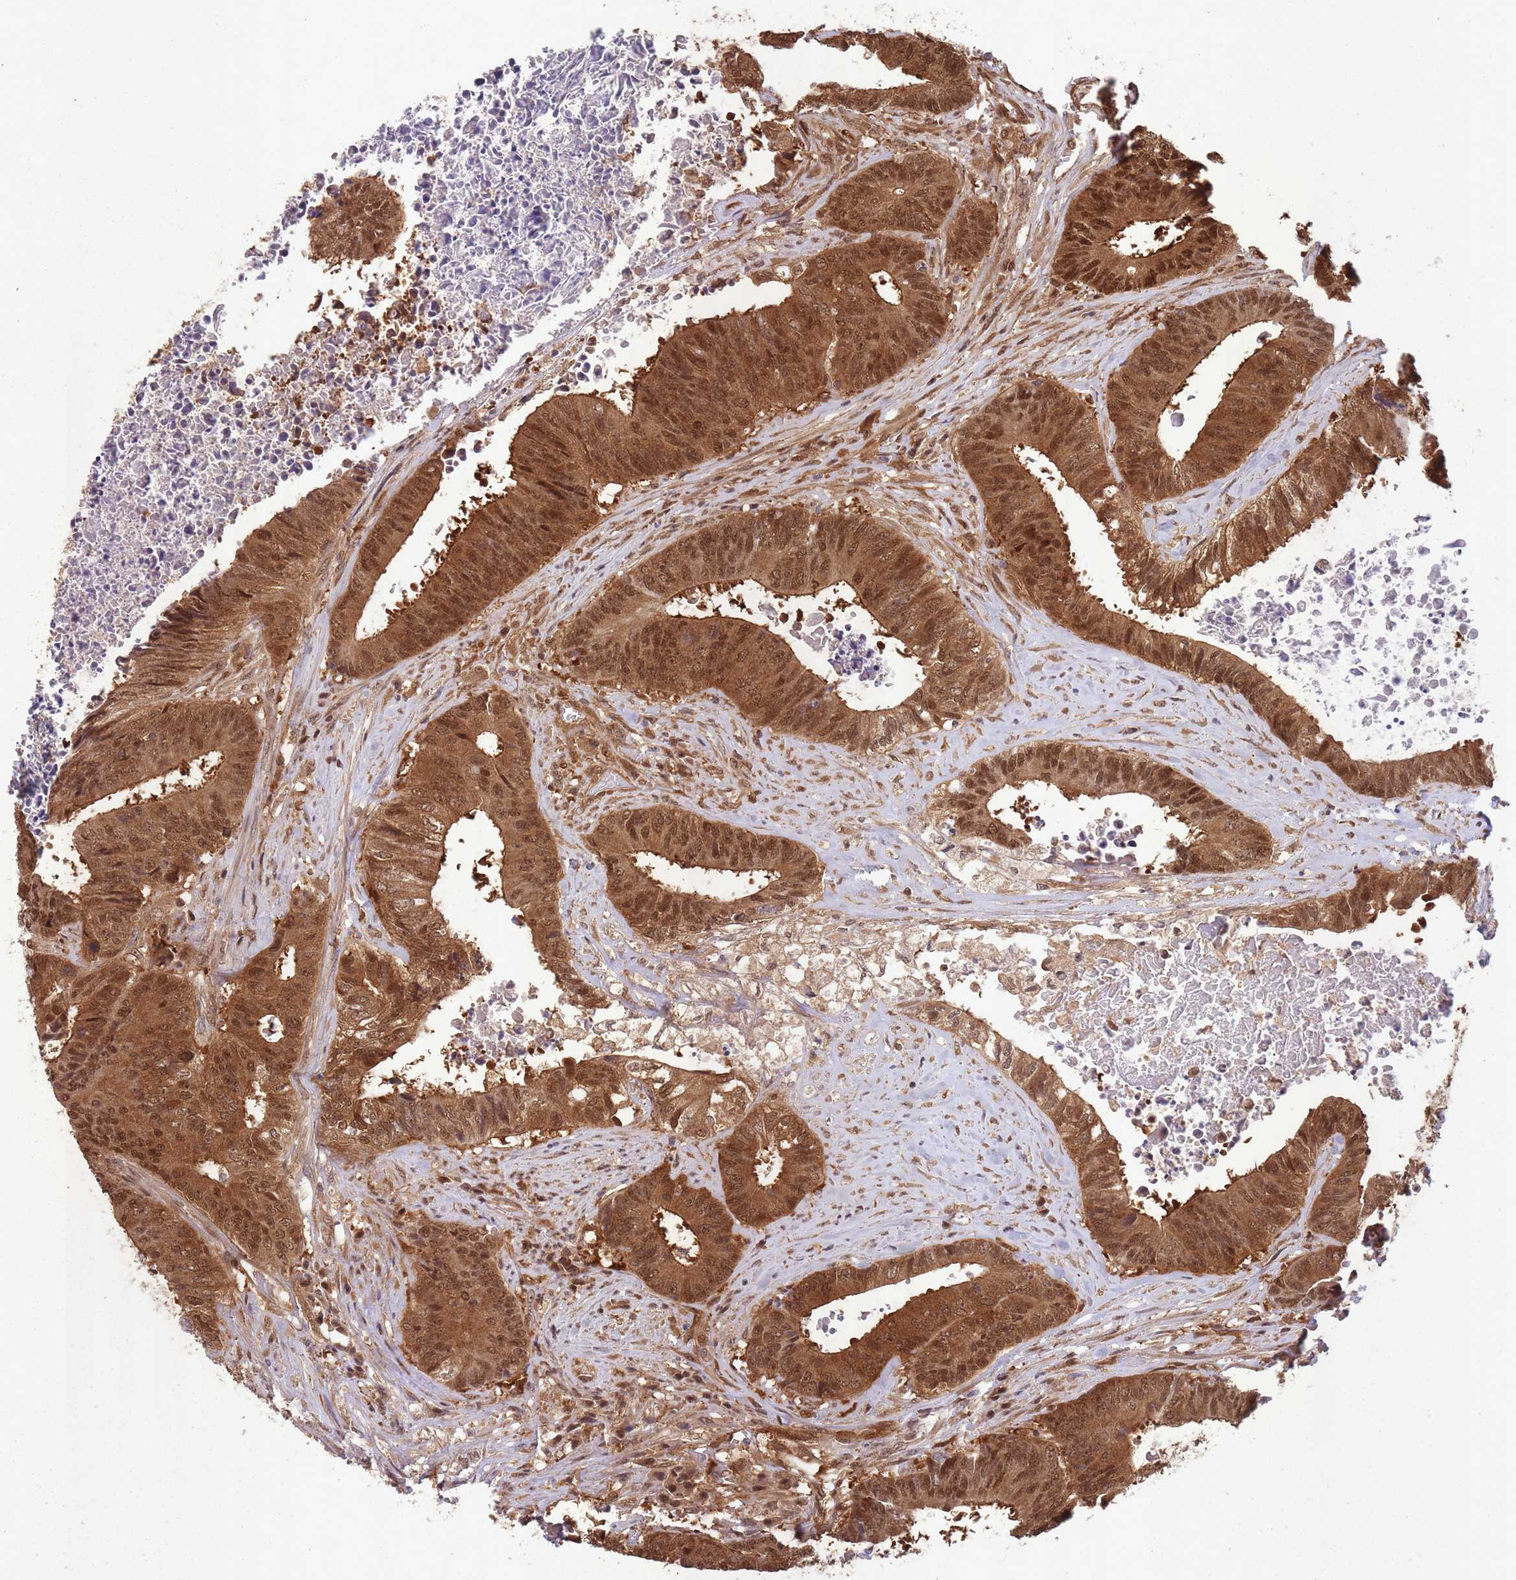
{"staining": {"intensity": "moderate", "quantity": ">75%", "location": "cytoplasmic/membranous,nuclear"}, "tissue": "colorectal cancer", "cell_type": "Tumor cells", "image_type": "cancer", "snomed": [{"axis": "morphology", "description": "Adenocarcinoma, NOS"}, {"axis": "topography", "description": "Rectum"}], "caption": "Protein staining by IHC demonstrates moderate cytoplasmic/membranous and nuclear expression in approximately >75% of tumor cells in adenocarcinoma (colorectal).", "gene": "PPP6R3", "patient": {"sex": "male", "age": 72}}